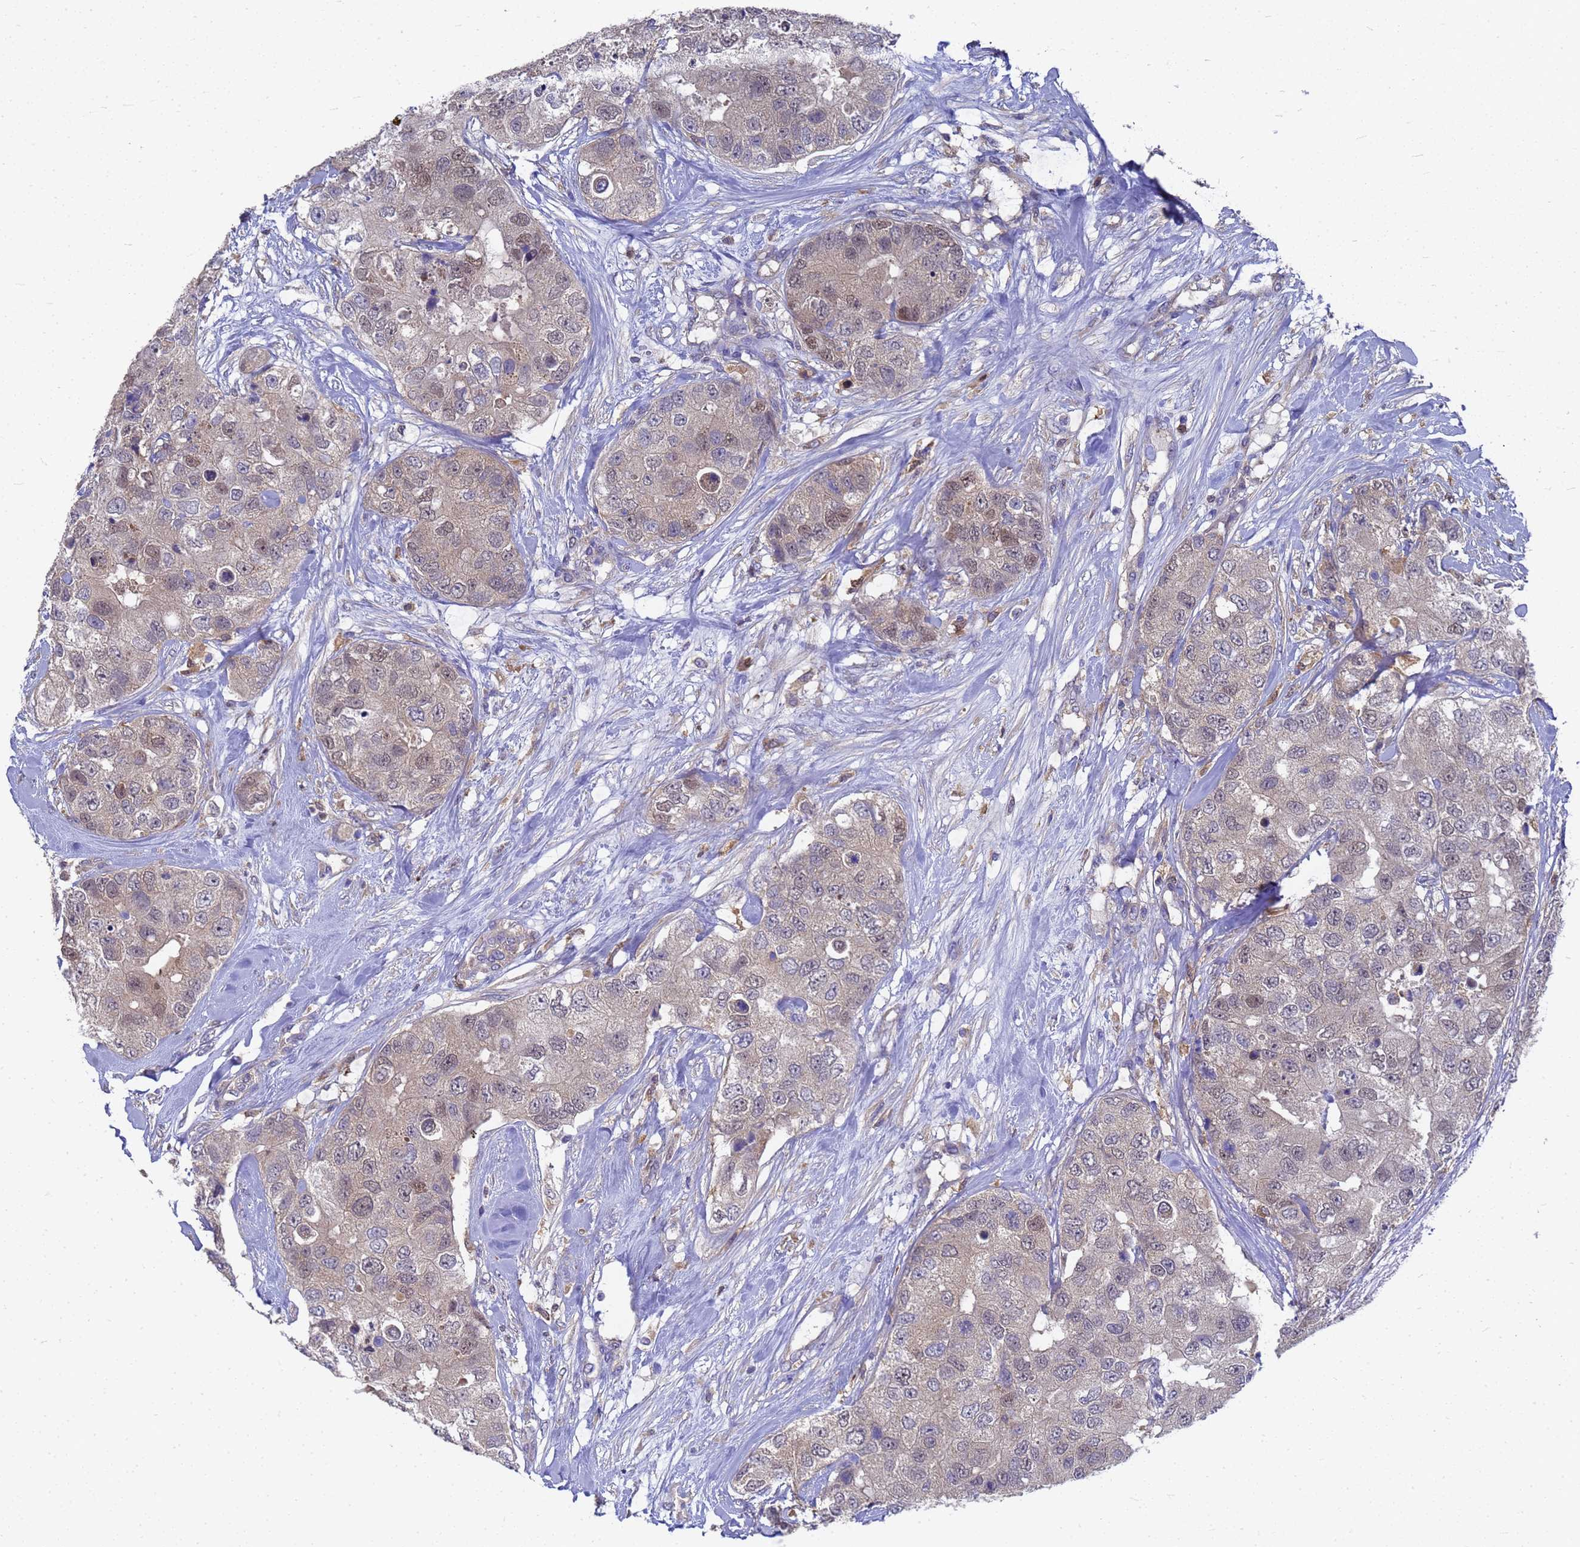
{"staining": {"intensity": "negative", "quantity": "none", "location": "none"}, "tissue": "breast cancer", "cell_type": "Tumor cells", "image_type": "cancer", "snomed": [{"axis": "morphology", "description": "Duct carcinoma"}, {"axis": "topography", "description": "Breast"}], "caption": "Protein analysis of breast cancer exhibits no significant positivity in tumor cells. (DAB (3,3'-diaminobenzidine) IHC visualized using brightfield microscopy, high magnification).", "gene": "SLC35E2B", "patient": {"sex": "female", "age": 62}}